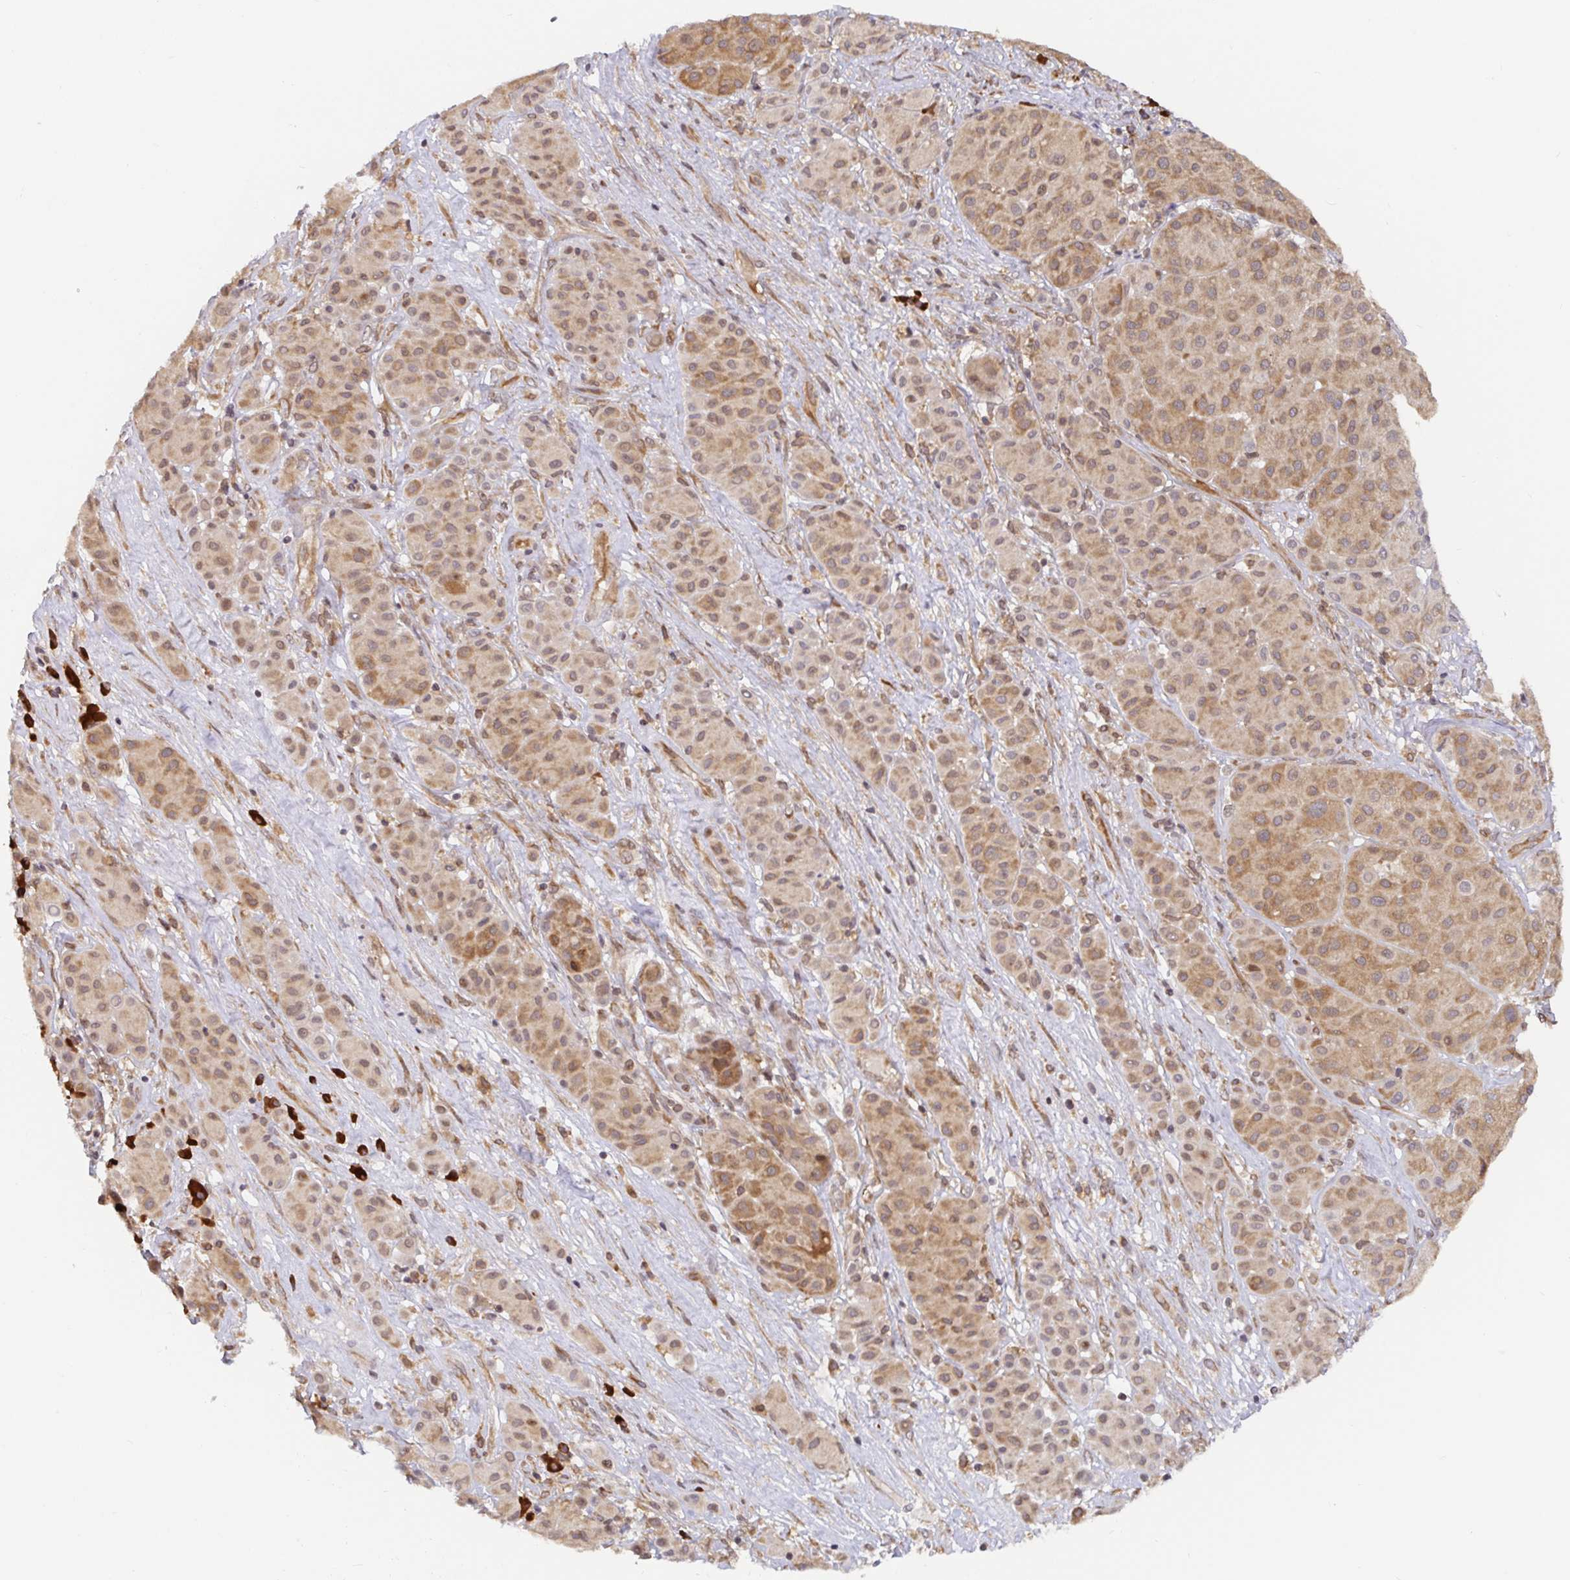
{"staining": {"intensity": "moderate", "quantity": ">75%", "location": "cytoplasmic/membranous"}, "tissue": "melanoma", "cell_type": "Tumor cells", "image_type": "cancer", "snomed": [{"axis": "morphology", "description": "Malignant melanoma, Metastatic site"}, {"axis": "topography", "description": "Smooth muscle"}], "caption": "This is a histology image of IHC staining of melanoma, which shows moderate staining in the cytoplasmic/membranous of tumor cells.", "gene": "ALG1", "patient": {"sex": "male", "age": 41}}